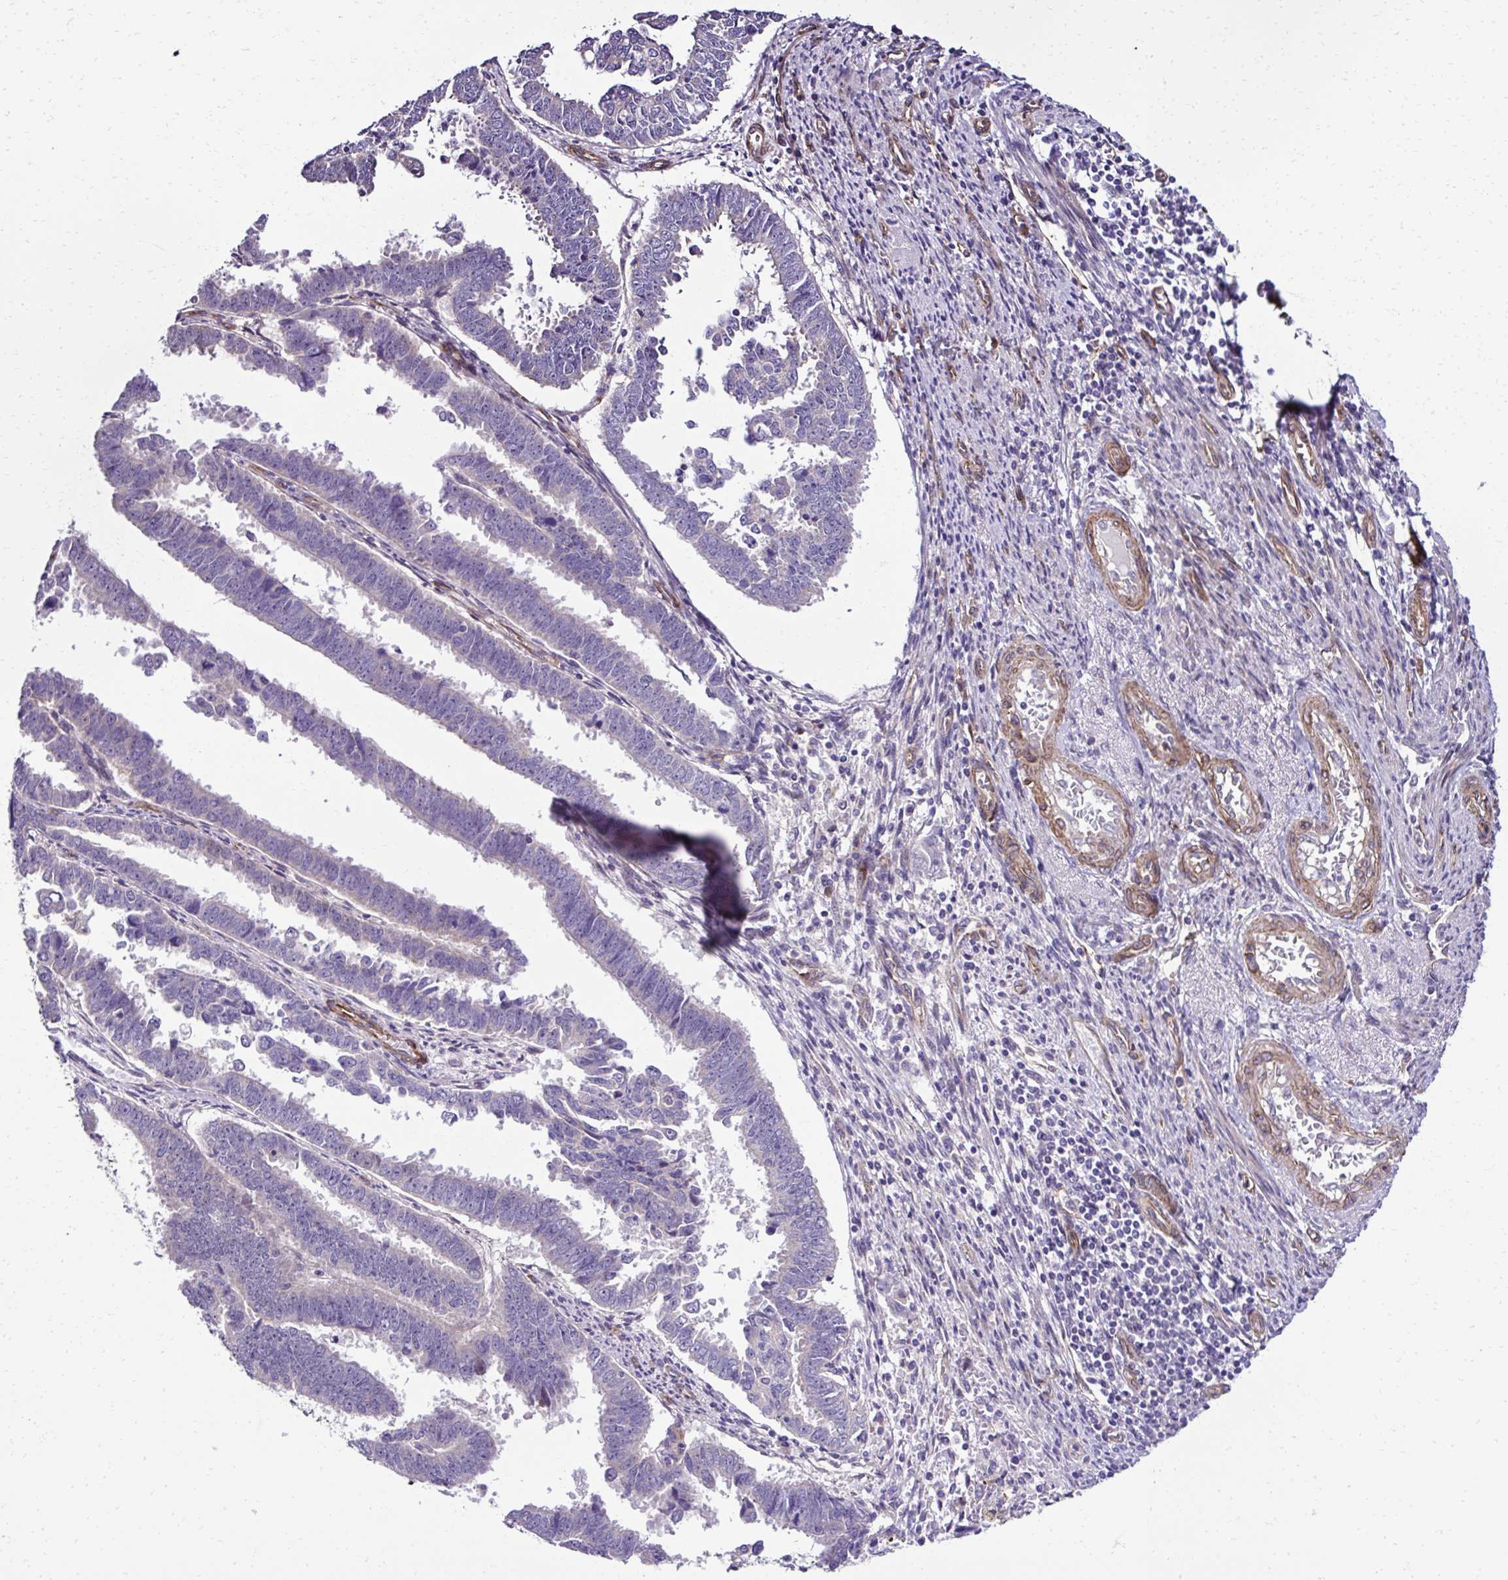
{"staining": {"intensity": "negative", "quantity": "none", "location": "none"}, "tissue": "endometrial cancer", "cell_type": "Tumor cells", "image_type": "cancer", "snomed": [{"axis": "morphology", "description": "Adenocarcinoma, NOS"}, {"axis": "topography", "description": "Endometrium"}], "caption": "Tumor cells show no significant positivity in adenocarcinoma (endometrial).", "gene": "TRIM52", "patient": {"sex": "female", "age": 75}}